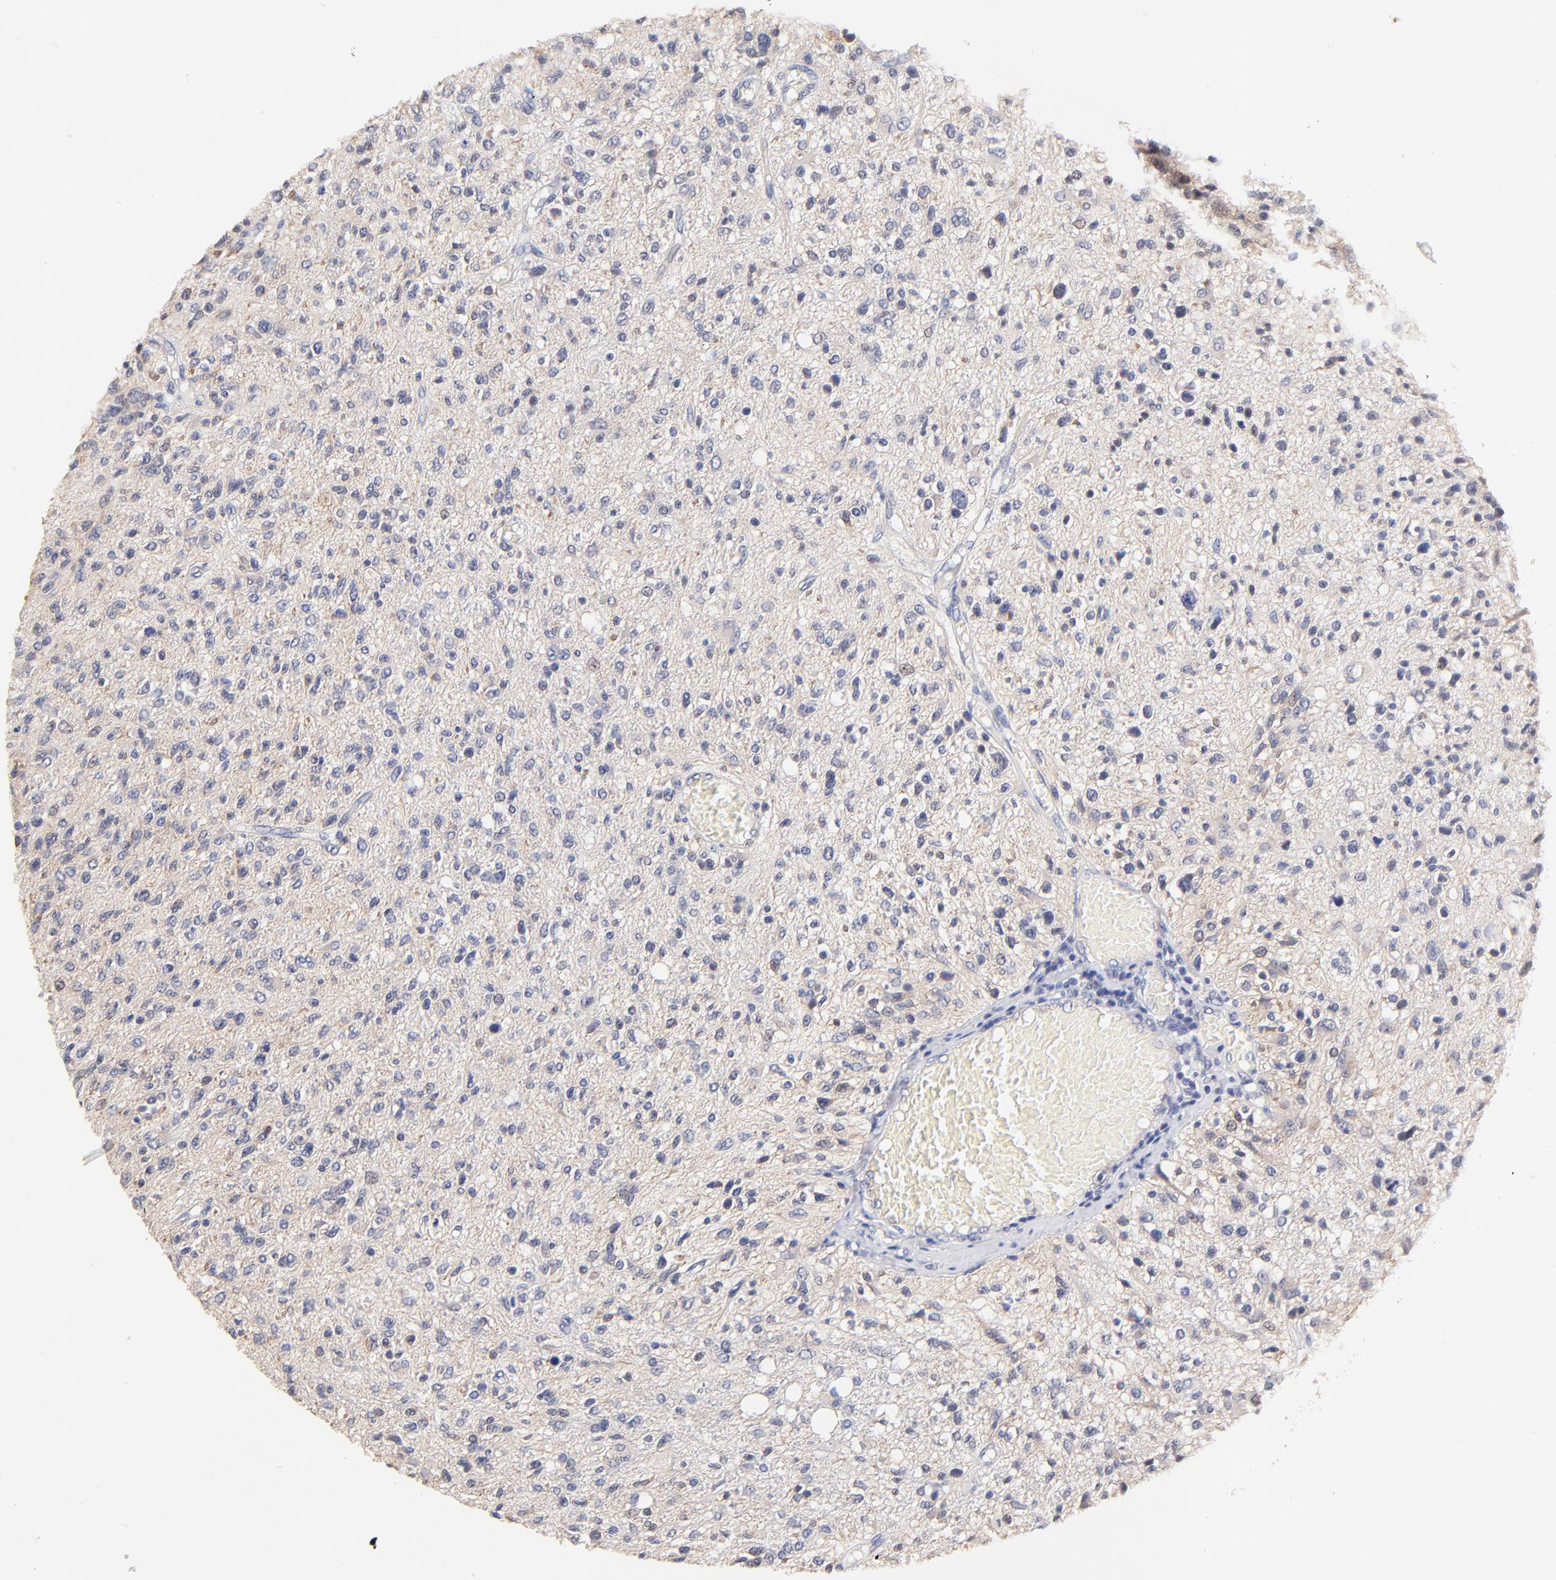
{"staining": {"intensity": "negative", "quantity": "none", "location": "none"}, "tissue": "glioma", "cell_type": "Tumor cells", "image_type": "cancer", "snomed": [{"axis": "morphology", "description": "Glioma, malignant, High grade"}, {"axis": "topography", "description": "Cerebral cortex"}], "caption": "The image shows no significant staining in tumor cells of malignant high-grade glioma. Brightfield microscopy of immunohistochemistry (IHC) stained with DAB (brown) and hematoxylin (blue), captured at high magnification.", "gene": "PTK7", "patient": {"sex": "male", "age": 76}}